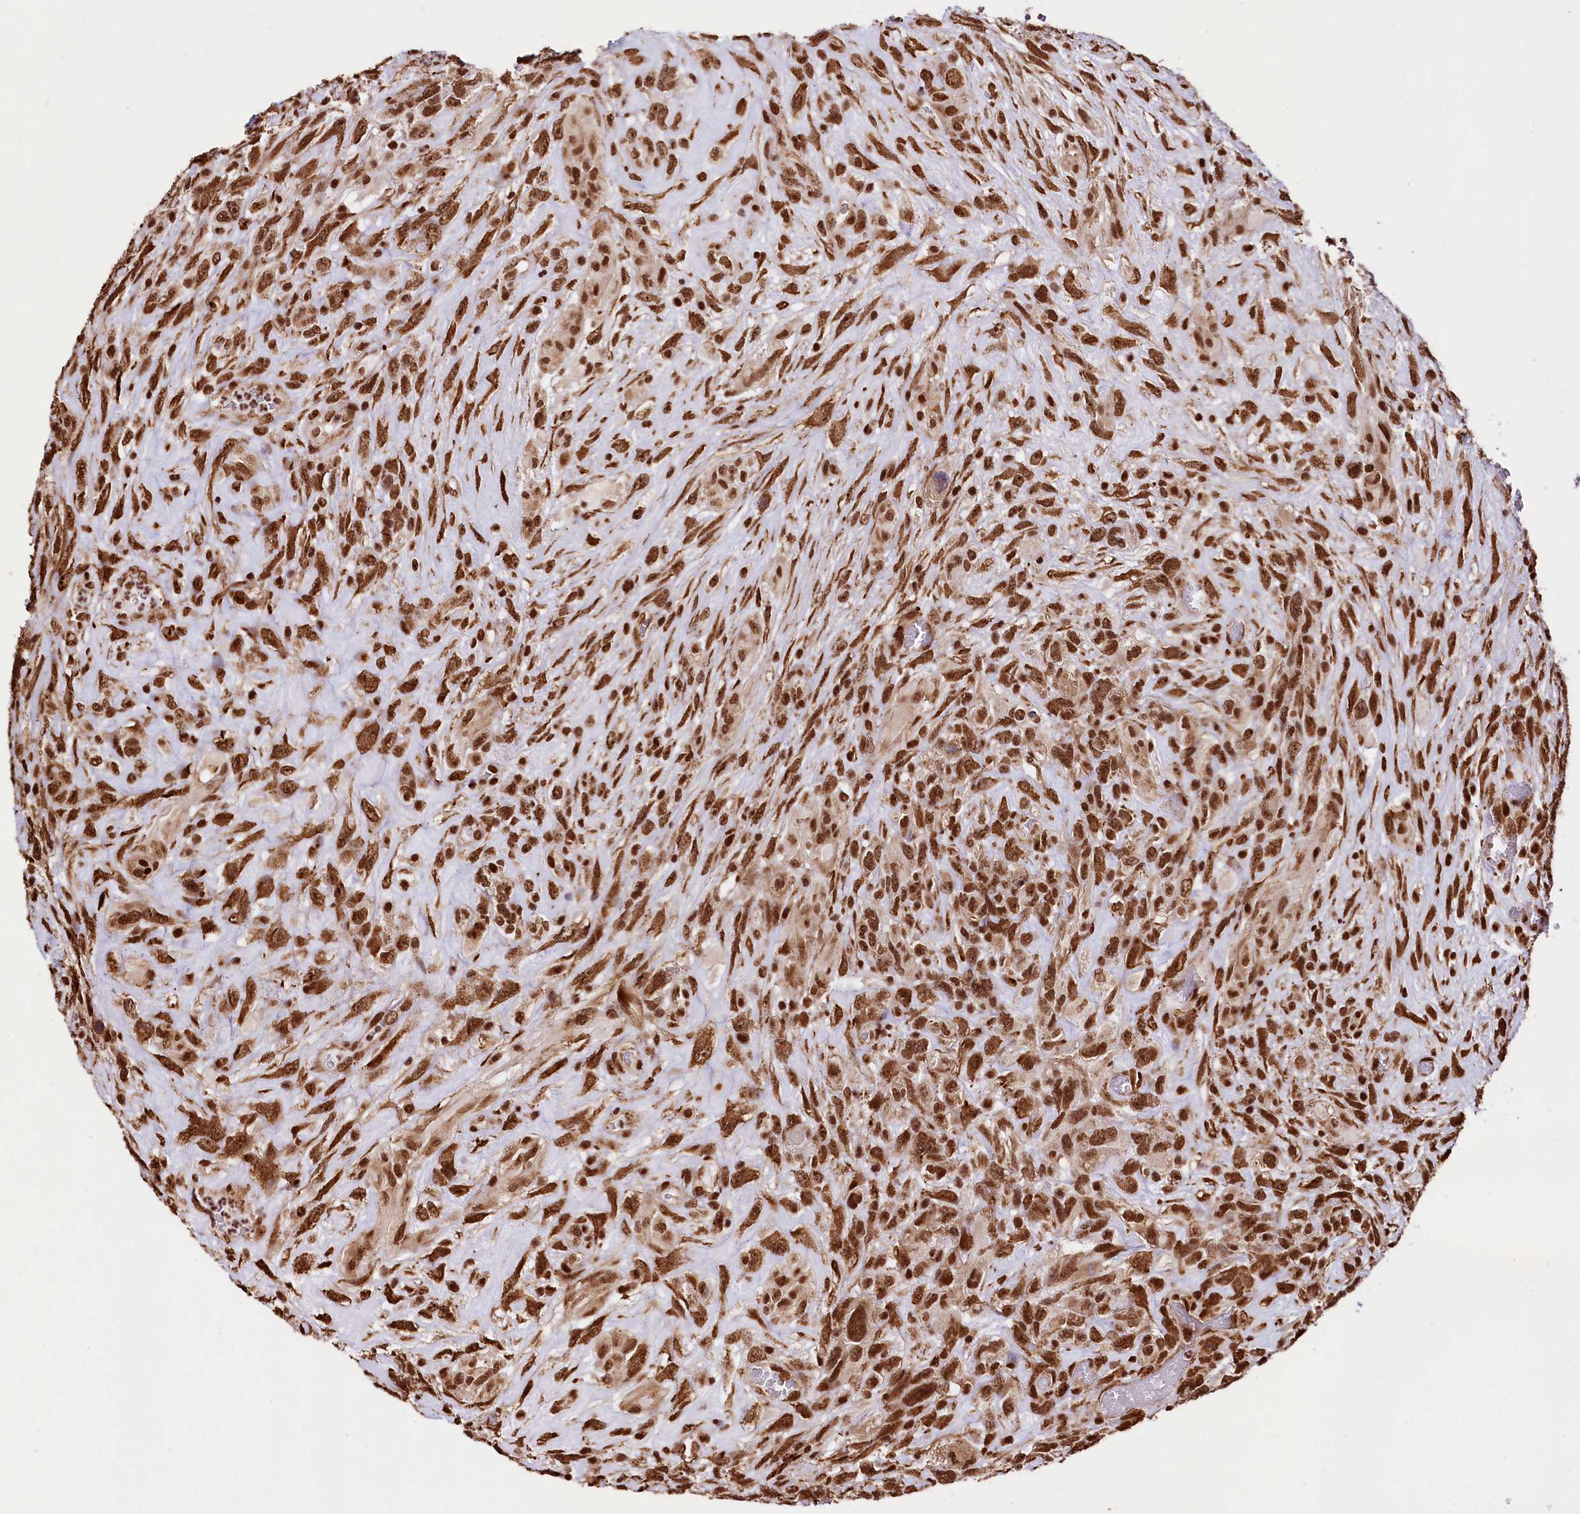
{"staining": {"intensity": "strong", "quantity": ">75%", "location": "cytoplasmic/membranous,nuclear"}, "tissue": "glioma", "cell_type": "Tumor cells", "image_type": "cancer", "snomed": [{"axis": "morphology", "description": "Glioma, malignant, High grade"}, {"axis": "topography", "description": "Brain"}], "caption": "Human glioma stained with a protein marker exhibits strong staining in tumor cells.", "gene": "PDS5B", "patient": {"sex": "male", "age": 61}}